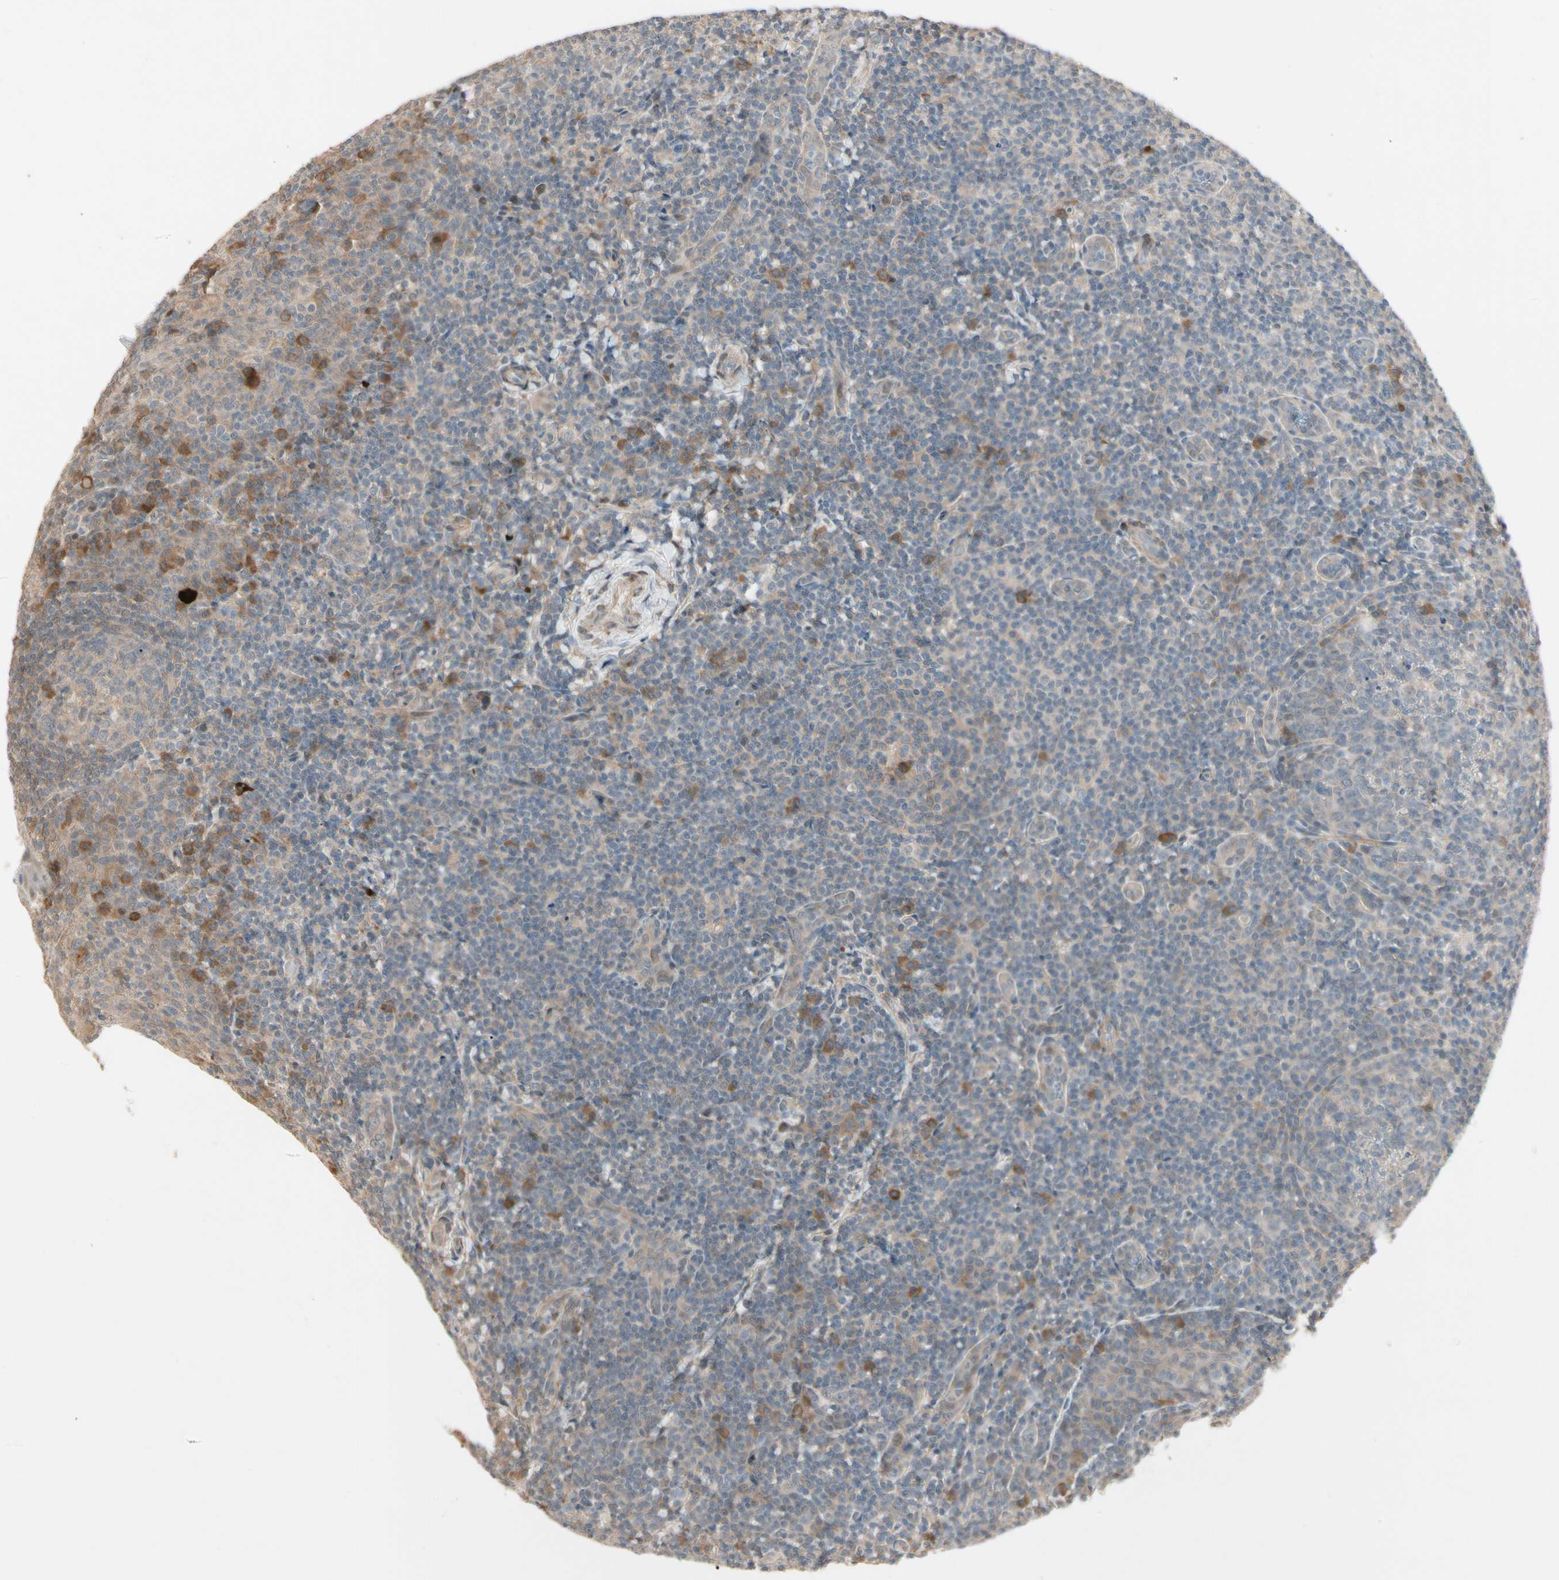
{"staining": {"intensity": "weak", "quantity": ">75%", "location": "cytoplasmic/membranous"}, "tissue": "tonsil", "cell_type": "Germinal center cells", "image_type": "normal", "snomed": [{"axis": "morphology", "description": "Normal tissue, NOS"}, {"axis": "topography", "description": "Tonsil"}], "caption": "A low amount of weak cytoplasmic/membranous positivity is identified in approximately >75% of germinal center cells in benign tonsil.", "gene": "ATG4C", "patient": {"sex": "male", "age": 31}}